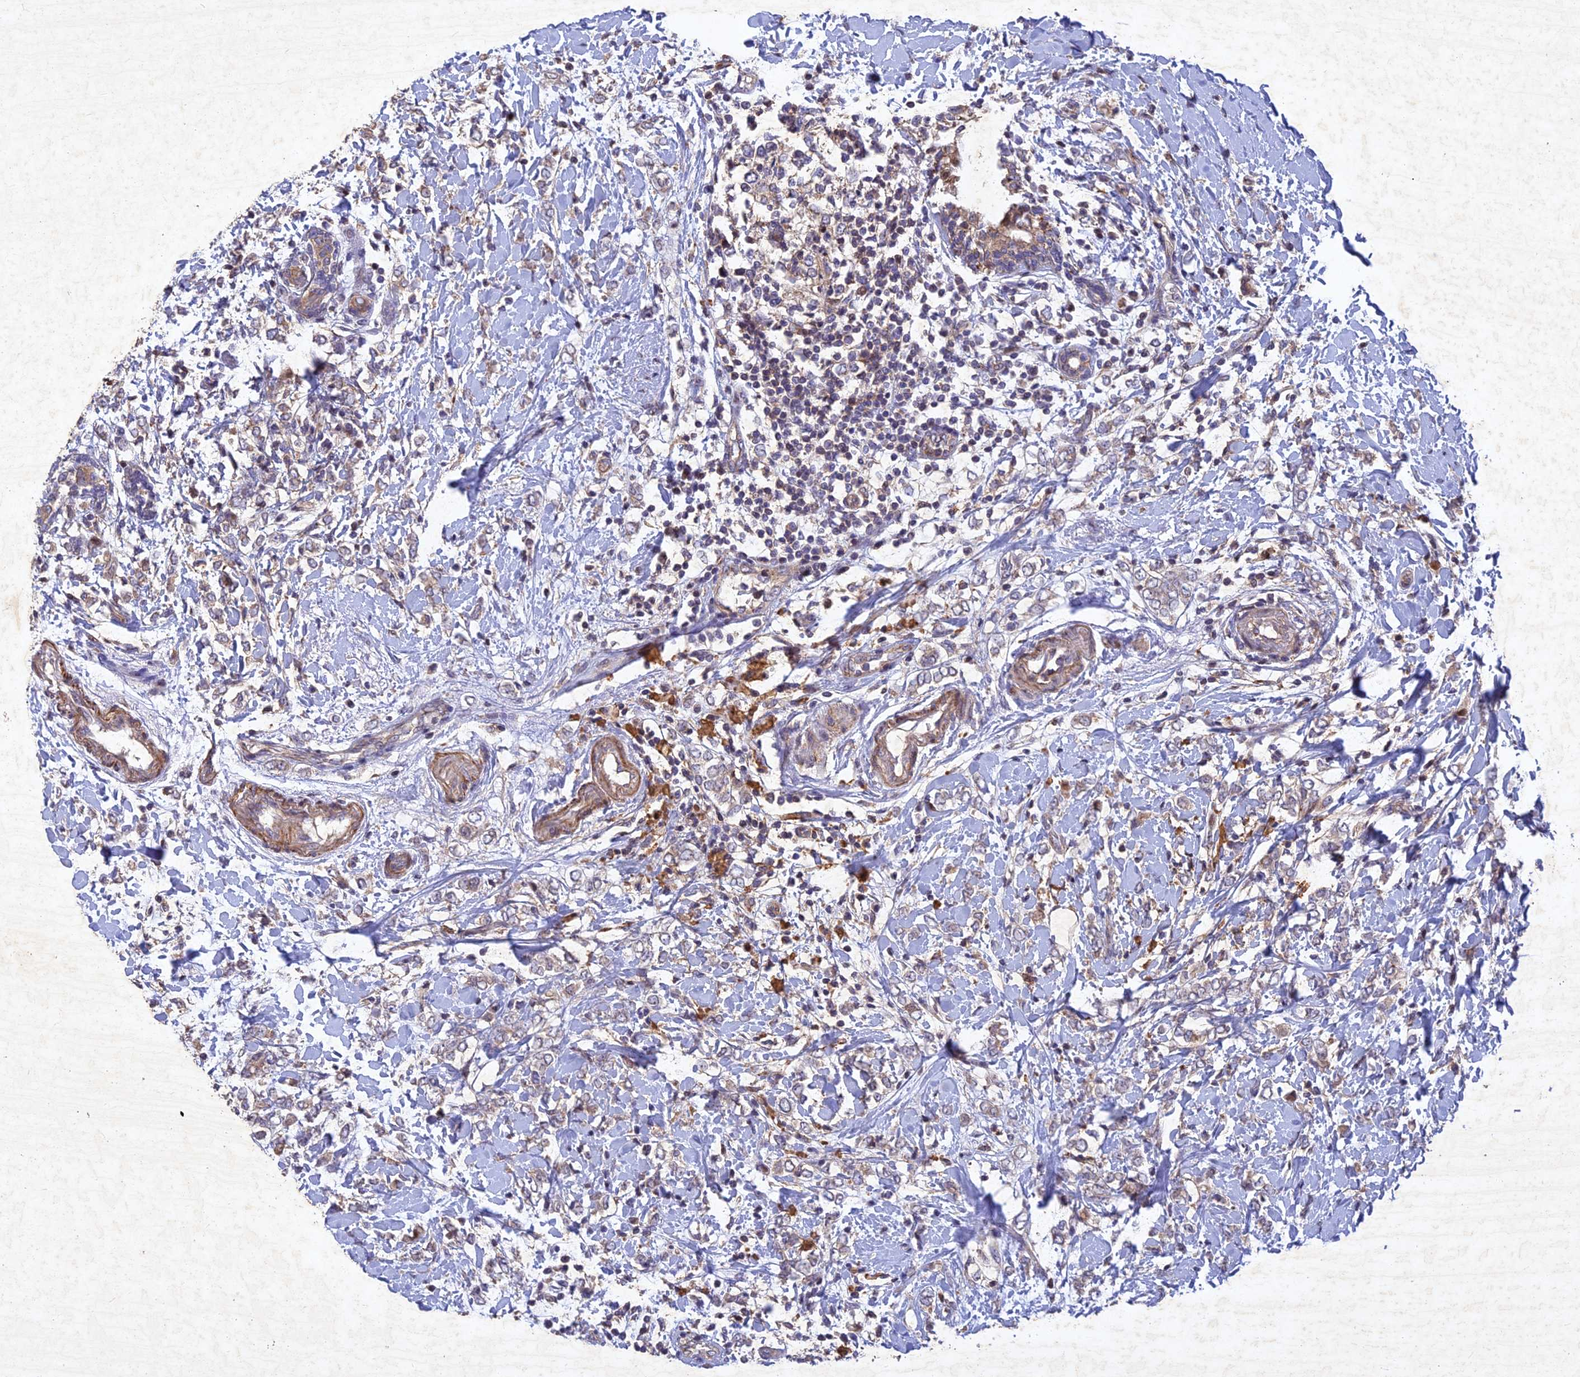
{"staining": {"intensity": "weak", "quantity": "25%-75%", "location": "cytoplasmic/membranous"}, "tissue": "breast cancer", "cell_type": "Tumor cells", "image_type": "cancer", "snomed": [{"axis": "morphology", "description": "Normal tissue, NOS"}, {"axis": "morphology", "description": "Lobular carcinoma"}, {"axis": "topography", "description": "Breast"}], "caption": "The histopathology image shows staining of breast cancer, revealing weak cytoplasmic/membranous protein positivity (brown color) within tumor cells.", "gene": "RELCH", "patient": {"sex": "female", "age": 47}}